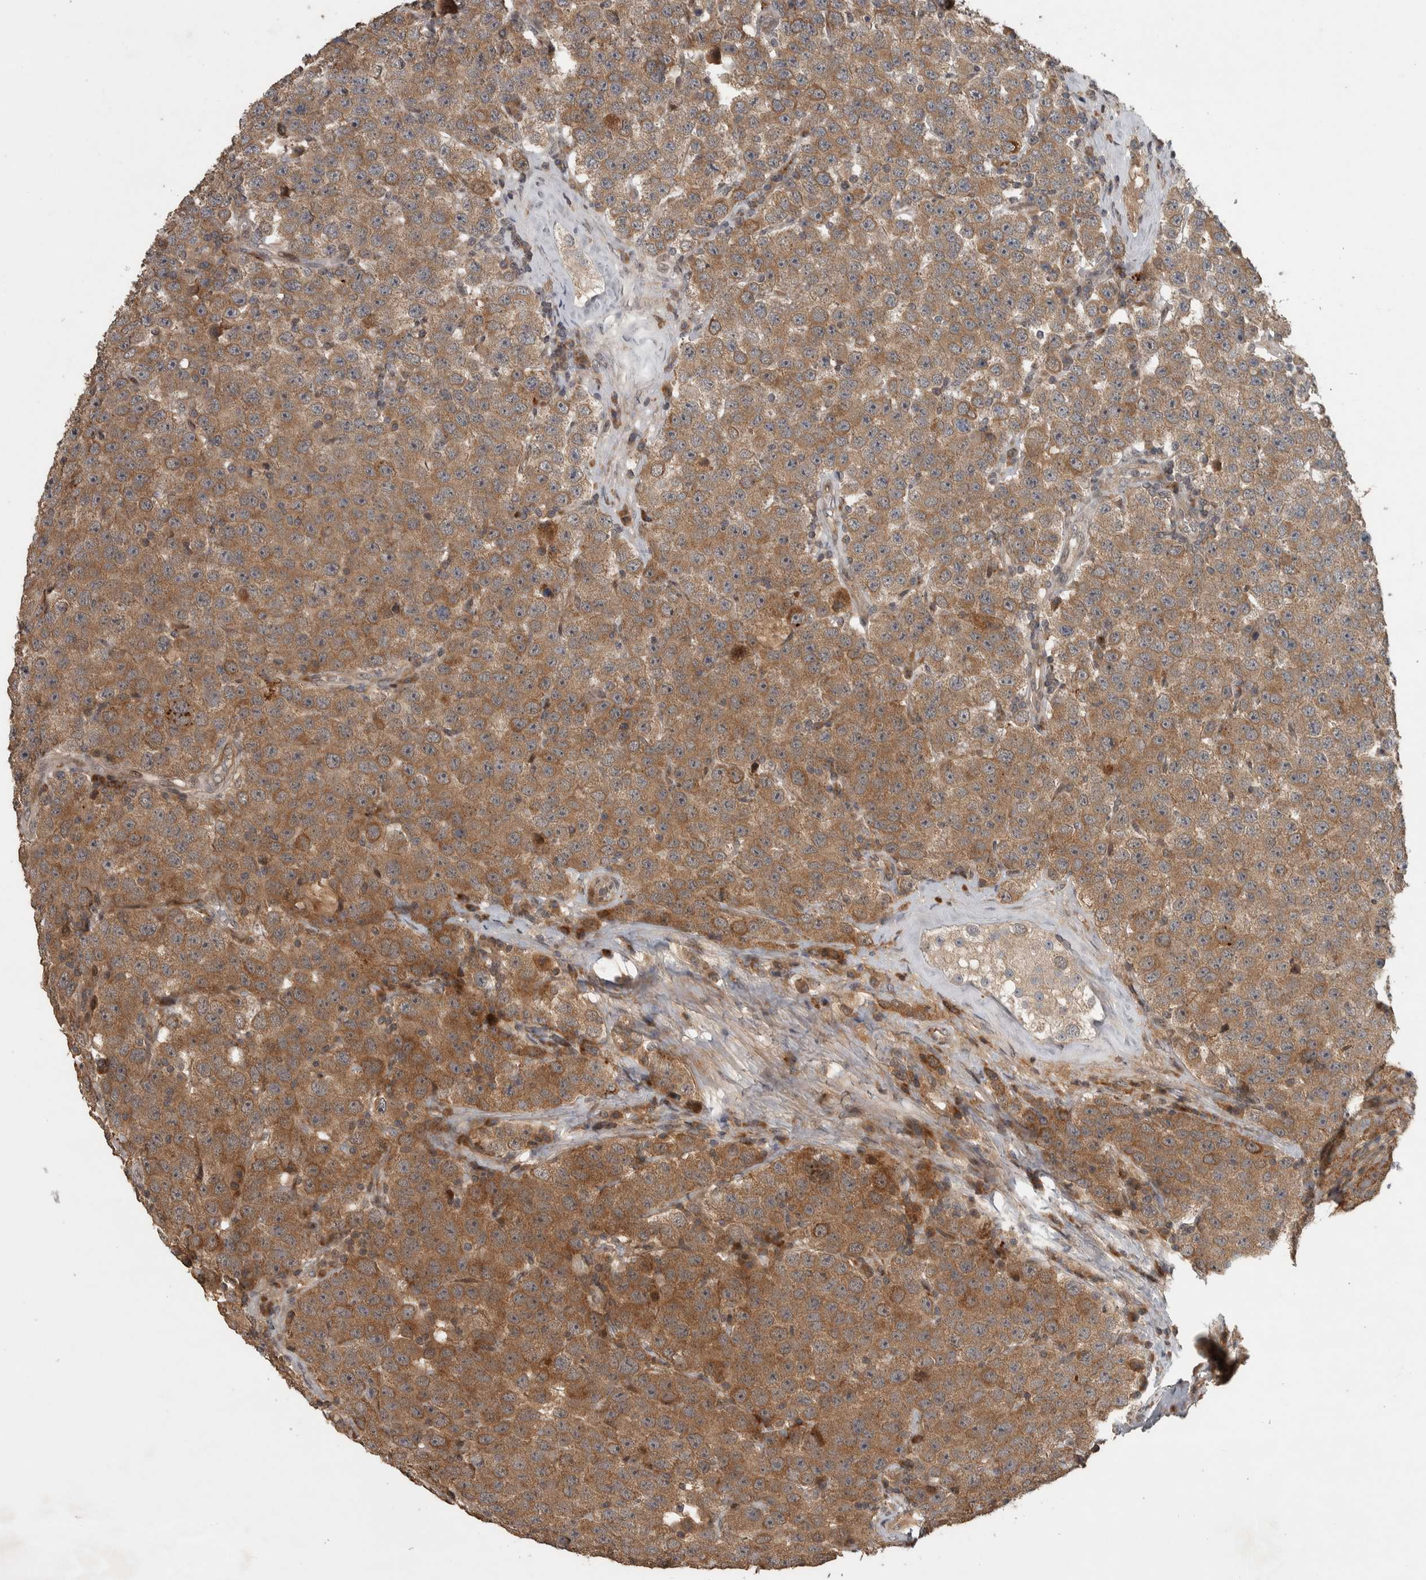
{"staining": {"intensity": "moderate", "quantity": ">75%", "location": "cytoplasmic/membranous"}, "tissue": "testis cancer", "cell_type": "Tumor cells", "image_type": "cancer", "snomed": [{"axis": "morphology", "description": "Seminoma, NOS"}, {"axis": "topography", "description": "Testis"}], "caption": "Moderate cytoplasmic/membranous protein expression is appreciated in about >75% of tumor cells in testis cancer (seminoma).", "gene": "ERAL1", "patient": {"sex": "male", "age": 28}}